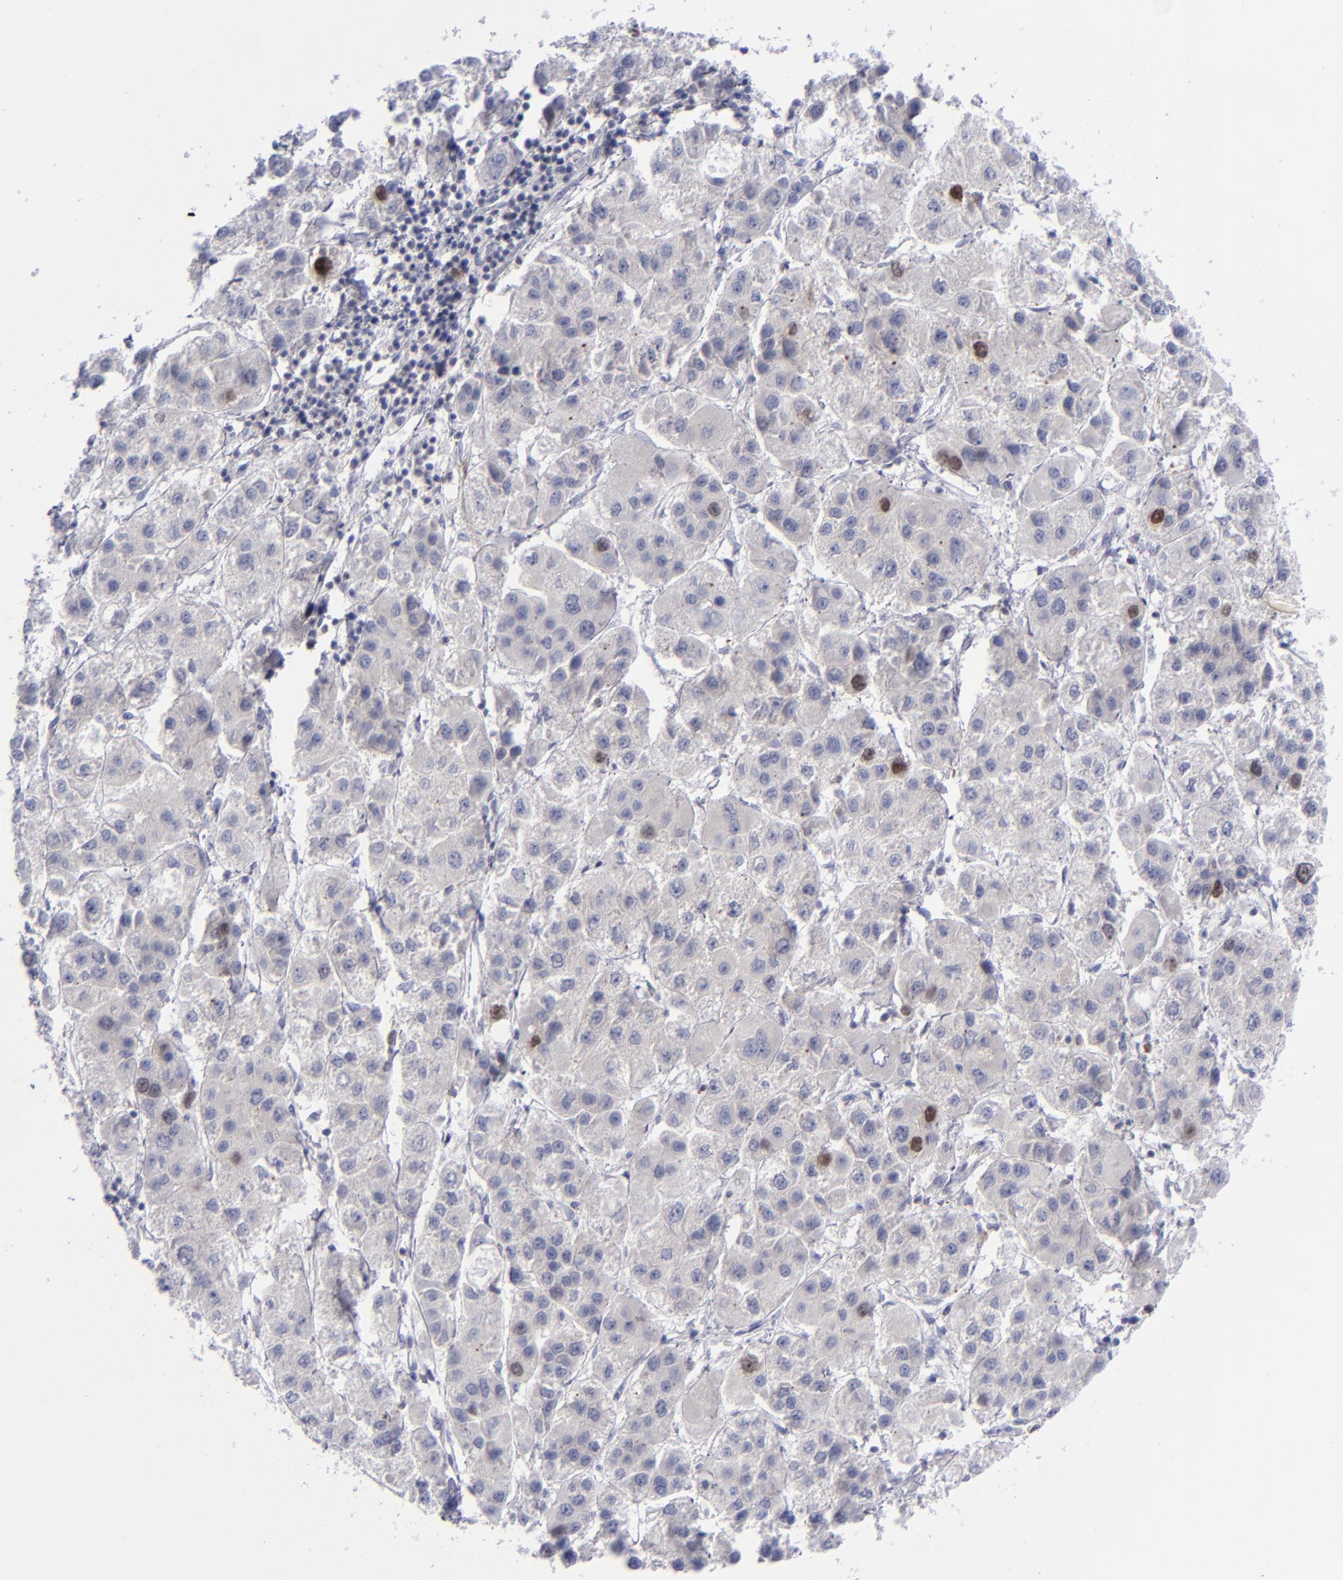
{"staining": {"intensity": "moderate", "quantity": "<25%", "location": "nuclear"}, "tissue": "liver cancer", "cell_type": "Tumor cells", "image_type": "cancer", "snomed": [{"axis": "morphology", "description": "Carcinoma, Hepatocellular, NOS"}, {"axis": "topography", "description": "Liver"}], "caption": "This is an image of immunohistochemistry (IHC) staining of liver hepatocellular carcinoma, which shows moderate expression in the nuclear of tumor cells.", "gene": "AURKA", "patient": {"sex": "female", "age": 85}}